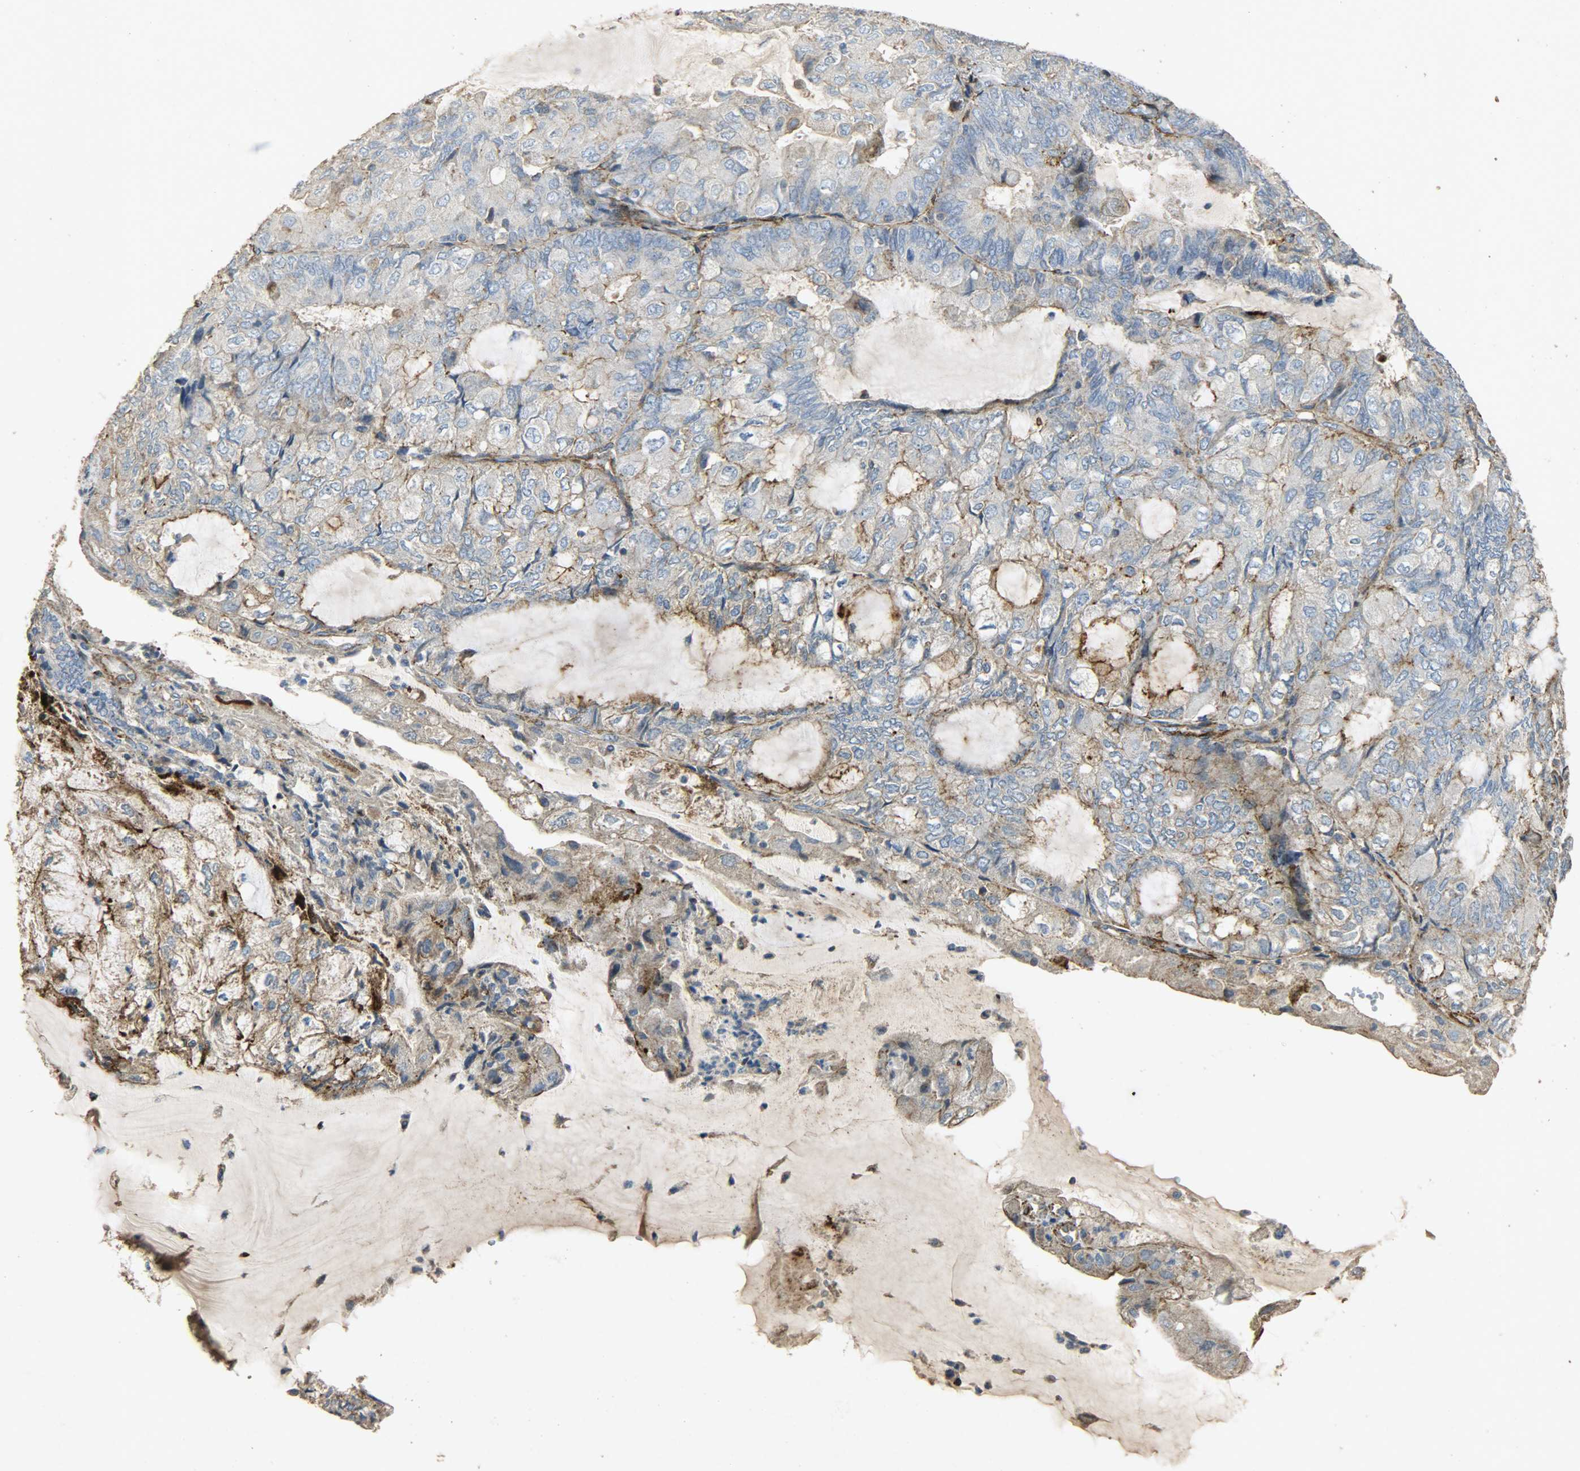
{"staining": {"intensity": "weak", "quantity": "25%-75%", "location": "cytoplasmic/membranous"}, "tissue": "endometrial cancer", "cell_type": "Tumor cells", "image_type": "cancer", "snomed": [{"axis": "morphology", "description": "Adenocarcinoma, NOS"}, {"axis": "topography", "description": "Endometrium"}], "caption": "There is low levels of weak cytoplasmic/membranous positivity in tumor cells of adenocarcinoma (endometrial), as demonstrated by immunohistochemical staining (brown color).", "gene": "TPM4", "patient": {"sex": "female", "age": 81}}